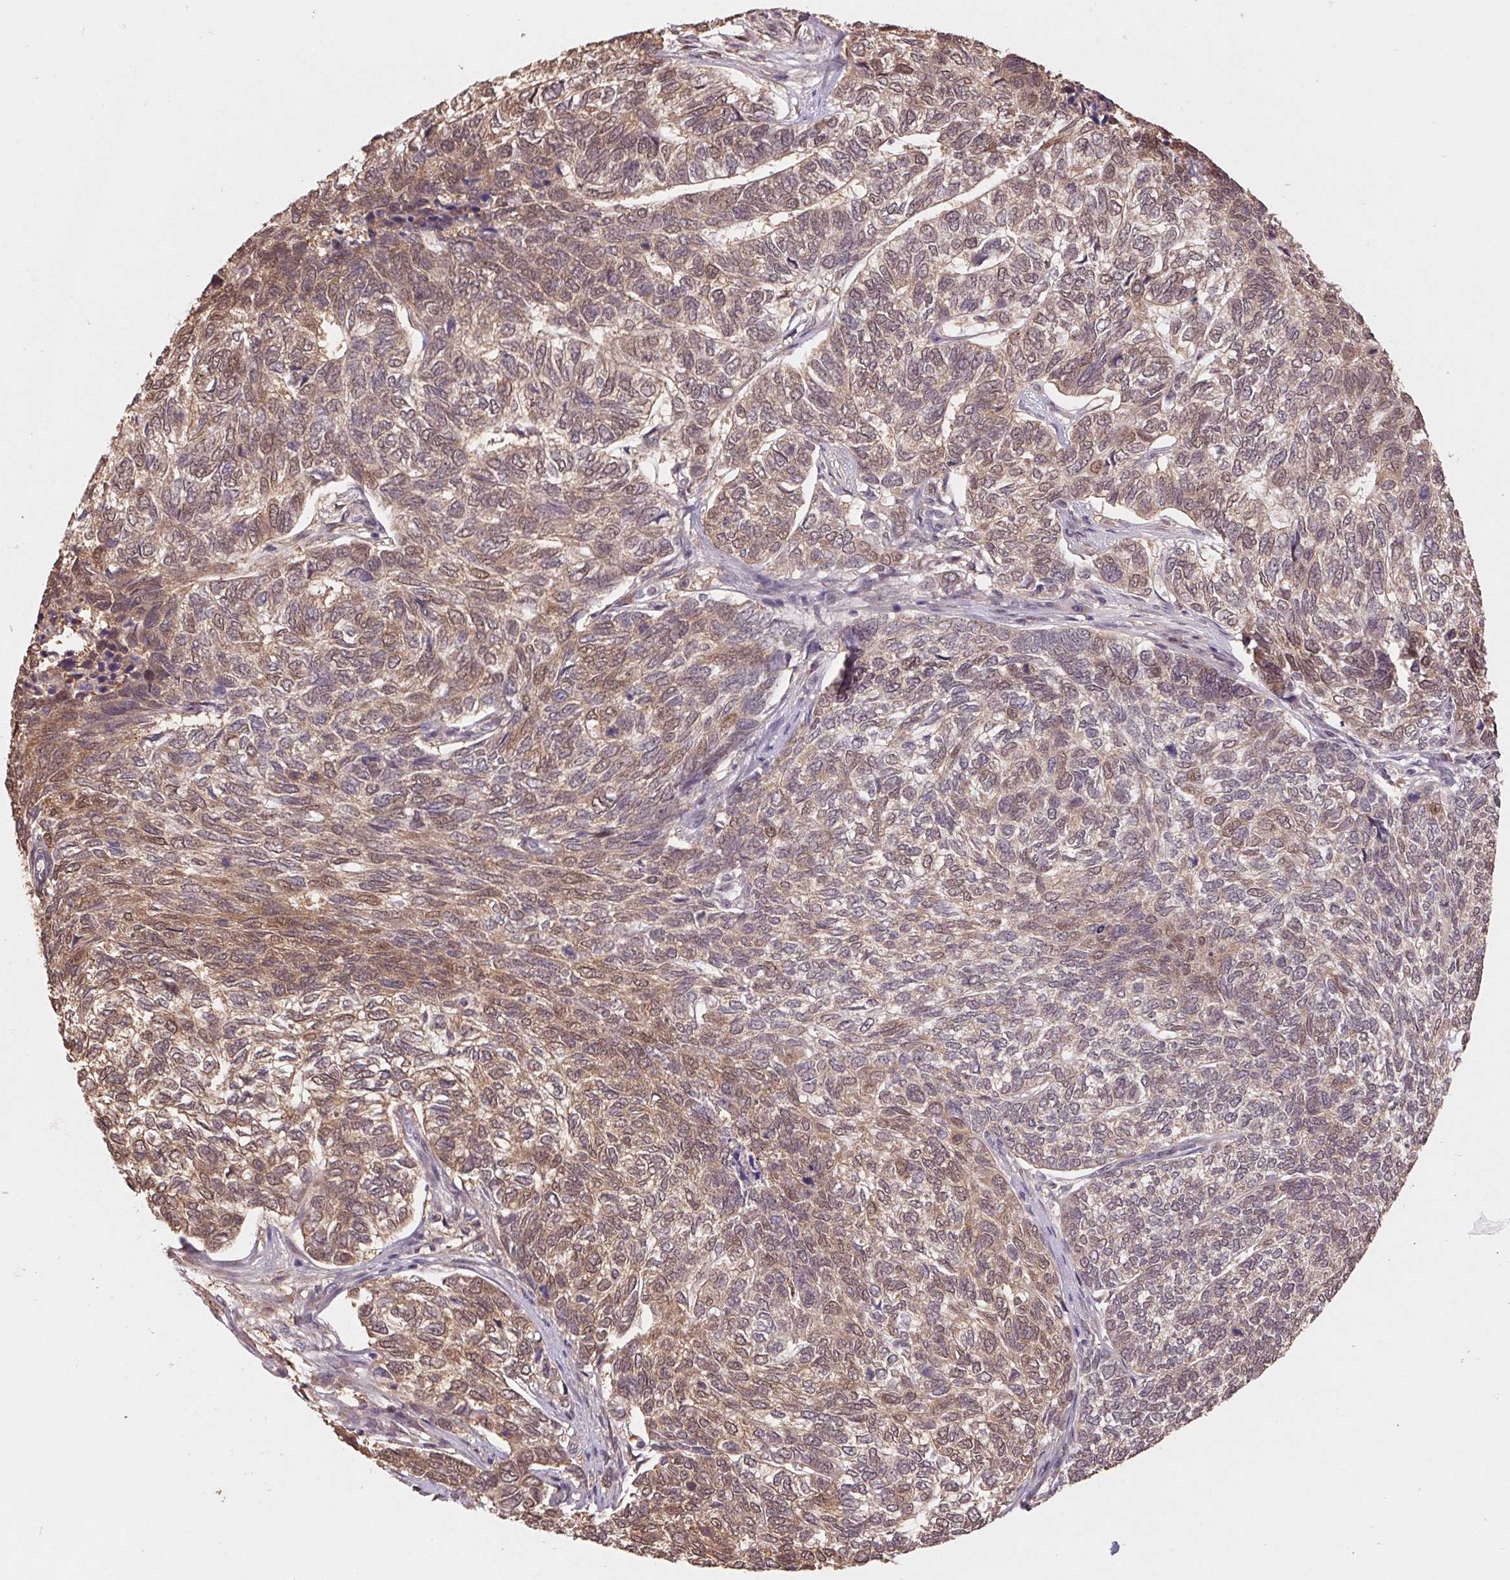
{"staining": {"intensity": "moderate", "quantity": ">75%", "location": "cytoplasmic/membranous,nuclear"}, "tissue": "skin cancer", "cell_type": "Tumor cells", "image_type": "cancer", "snomed": [{"axis": "morphology", "description": "Basal cell carcinoma"}, {"axis": "topography", "description": "Skin"}], "caption": "Moderate cytoplasmic/membranous and nuclear expression is present in approximately >75% of tumor cells in skin basal cell carcinoma.", "gene": "CUTA", "patient": {"sex": "female", "age": 65}}